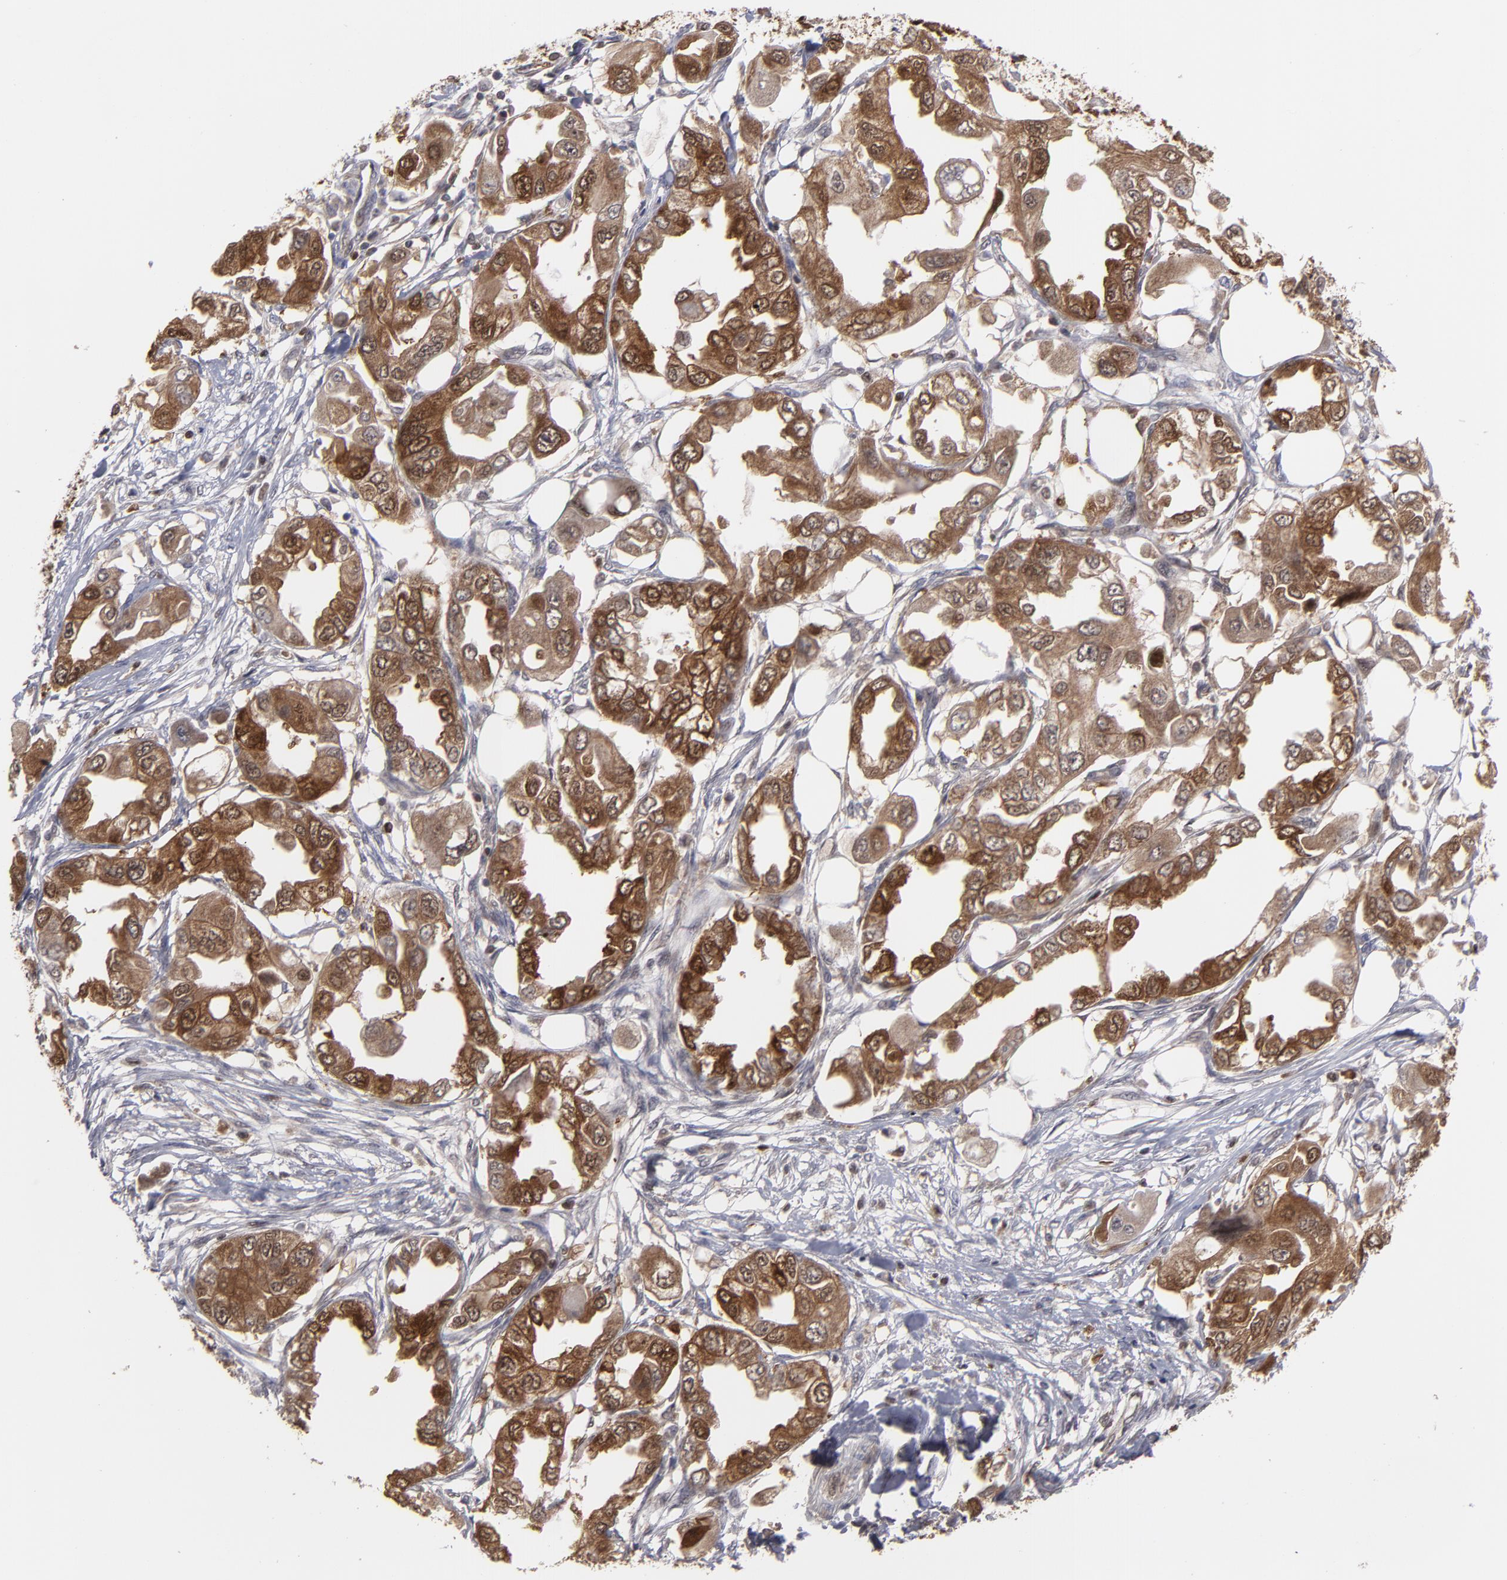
{"staining": {"intensity": "moderate", "quantity": ">75%", "location": "cytoplasmic/membranous,nuclear"}, "tissue": "endometrial cancer", "cell_type": "Tumor cells", "image_type": "cancer", "snomed": [{"axis": "morphology", "description": "Adenocarcinoma, NOS"}, {"axis": "topography", "description": "Endometrium"}], "caption": "Endometrial cancer stained with immunohistochemistry reveals moderate cytoplasmic/membranous and nuclear expression in approximately >75% of tumor cells. (DAB (3,3'-diaminobenzidine) = brown stain, brightfield microscopy at high magnification).", "gene": "GSR", "patient": {"sex": "female", "age": 67}}